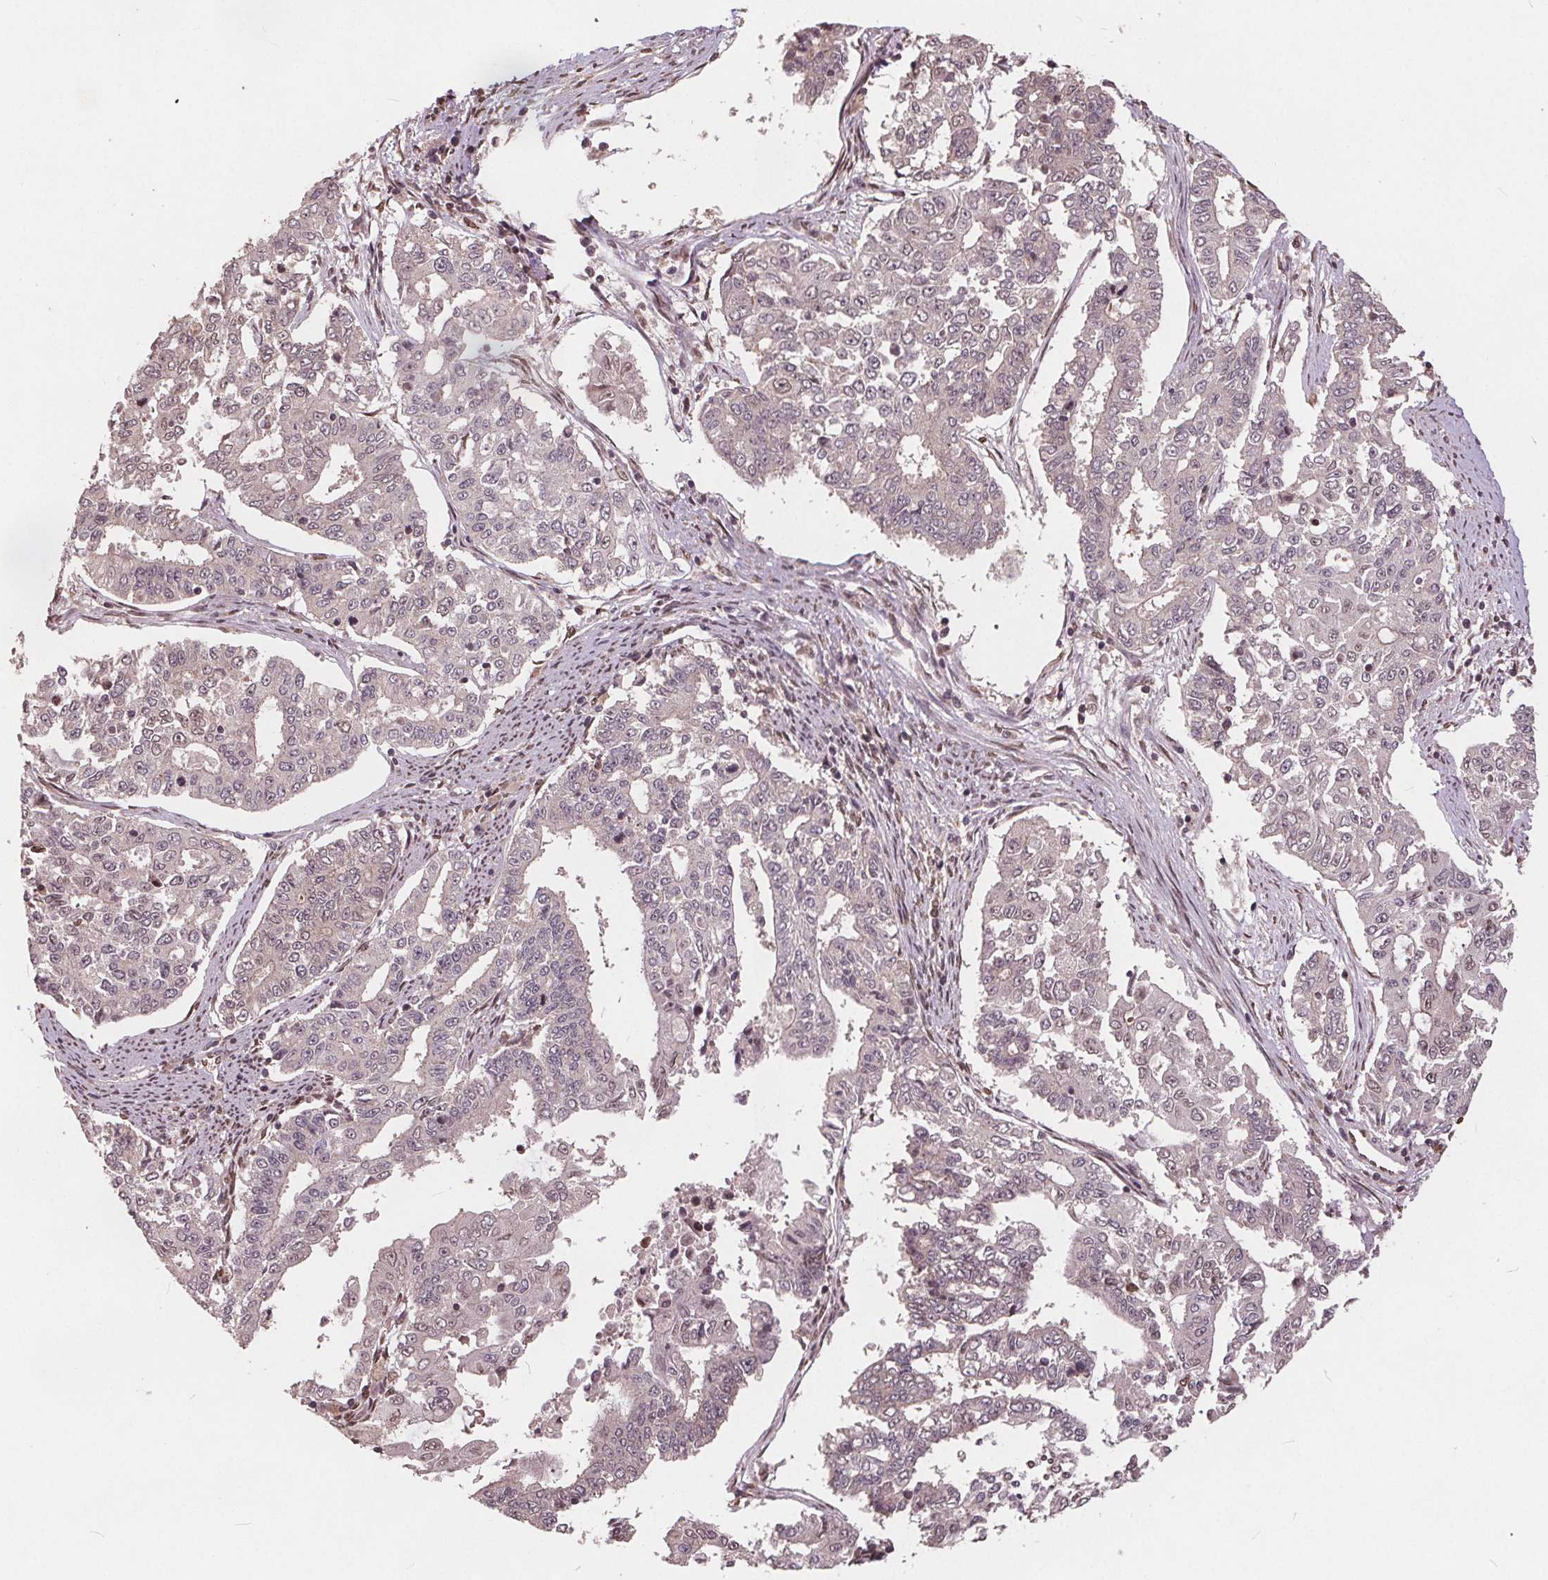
{"staining": {"intensity": "negative", "quantity": "none", "location": "none"}, "tissue": "endometrial cancer", "cell_type": "Tumor cells", "image_type": "cancer", "snomed": [{"axis": "morphology", "description": "Adenocarcinoma, NOS"}, {"axis": "topography", "description": "Uterus"}], "caption": "DAB immunohistochemical staining of human endometrial cancer shows no significant staining in tumor cells.", "gene": "HIF1AN", "patient": {"sex": "female", "age": 59}}